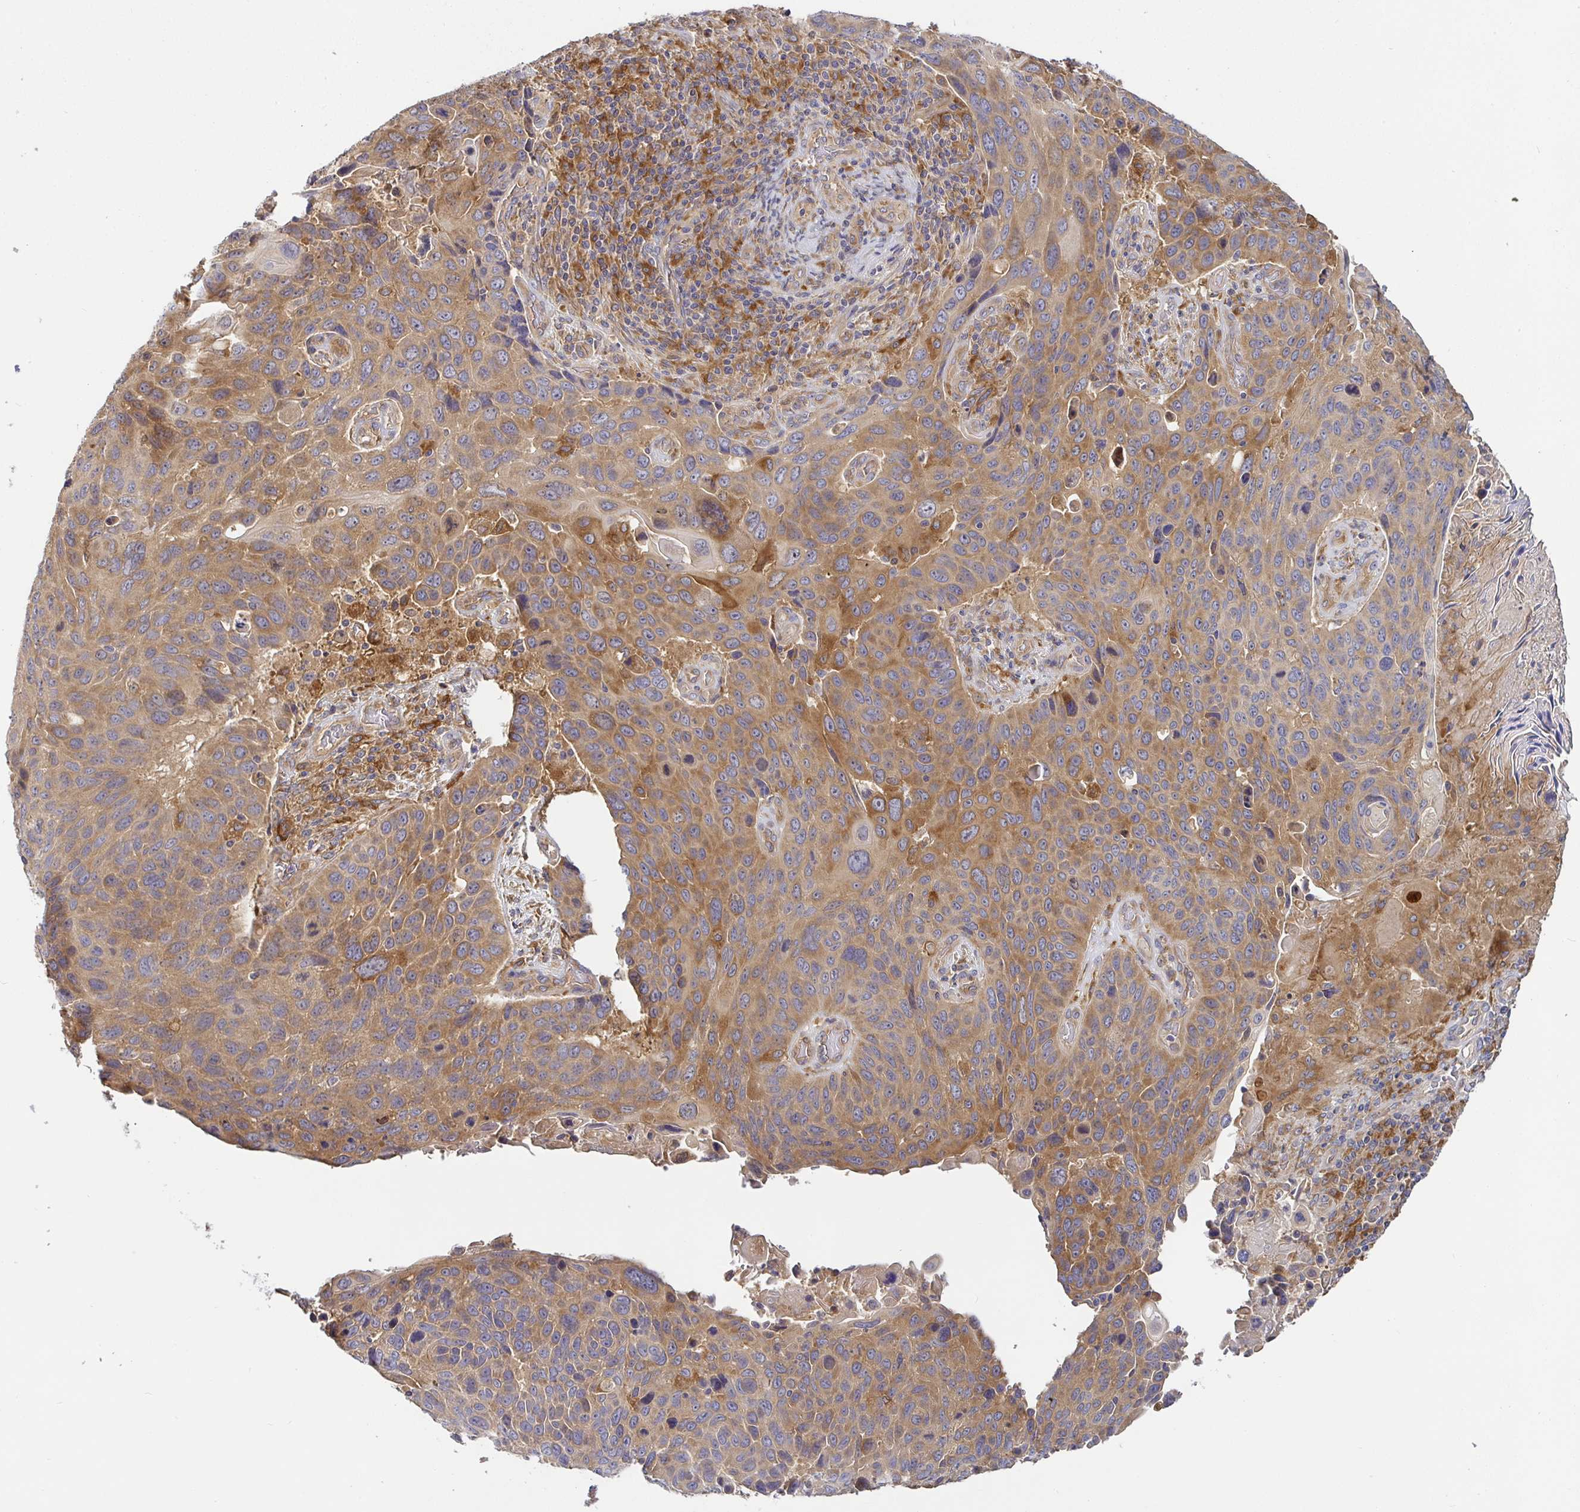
{"staining": {"intensity": "moderate", "quantity": ">75%", "location": "cytoplasmic/membranous"}, "tissue": "lung cancer", "cell_type": "Tumor cells", "image_type": "cancer", "snomed": [{"axis": "morphology", "description": "Squamous cell carcinoma, NOS"}, {"axis": "topography", "description": "Lung"}], "caption": "Immunohistochemical staining of human lung cancer demonstrates medium levels of moderate cytoplasmic/membranous expression in approximately >75% of tumor cells.", "gene": "SNX8", "patient": {"sex": "male", "age": 68}}